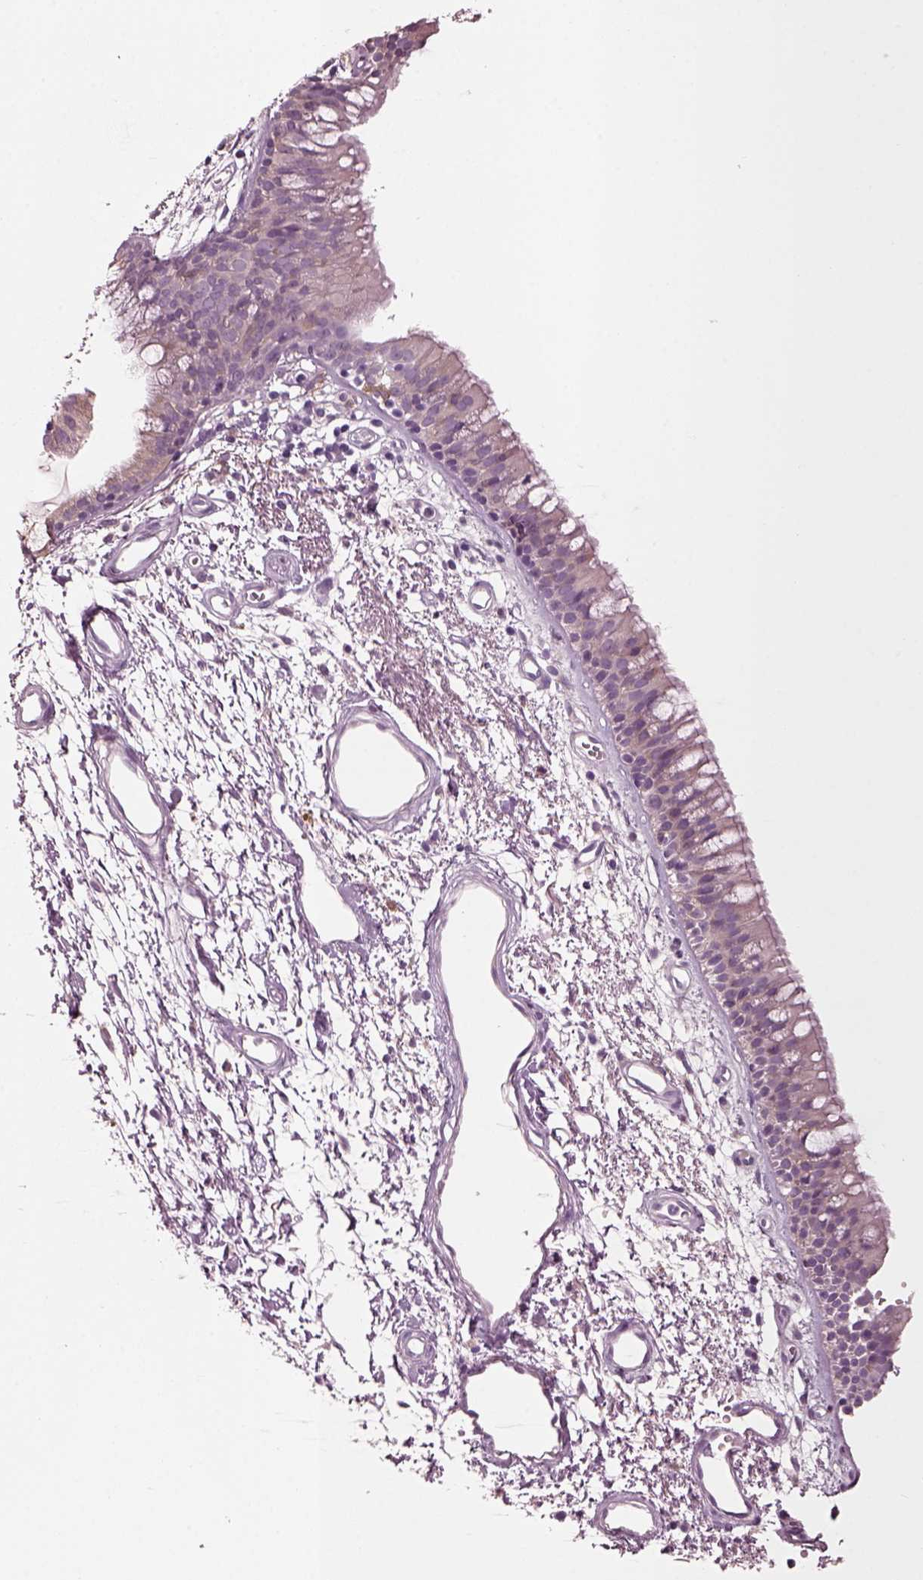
{"staining": {"intensity": "negative", "quantity": "none", "location": "none"}, "tissue": "bronchus", "cell_type": "Respiratory epithelial cells", "image_type": "normal", "snomed": [{"axis": "morphology", "description": "Normal tissue, NOS"}, {"axis": "morphology", "description": "Squamous cell carcinoma, NOS"}, {"axis": "topography", "description": "Cartilage tissue"}, {"axis": "topography", "description": "Bronchus"}, {"axis": "topography", "description": "Lung"}], "caption": "A micrograph of bronchus stained for a protein exhibits no brown staining in respiratory epithelial cells.", "gene": "SHTN1", "patient": {"sex": "male", "age": 66}}